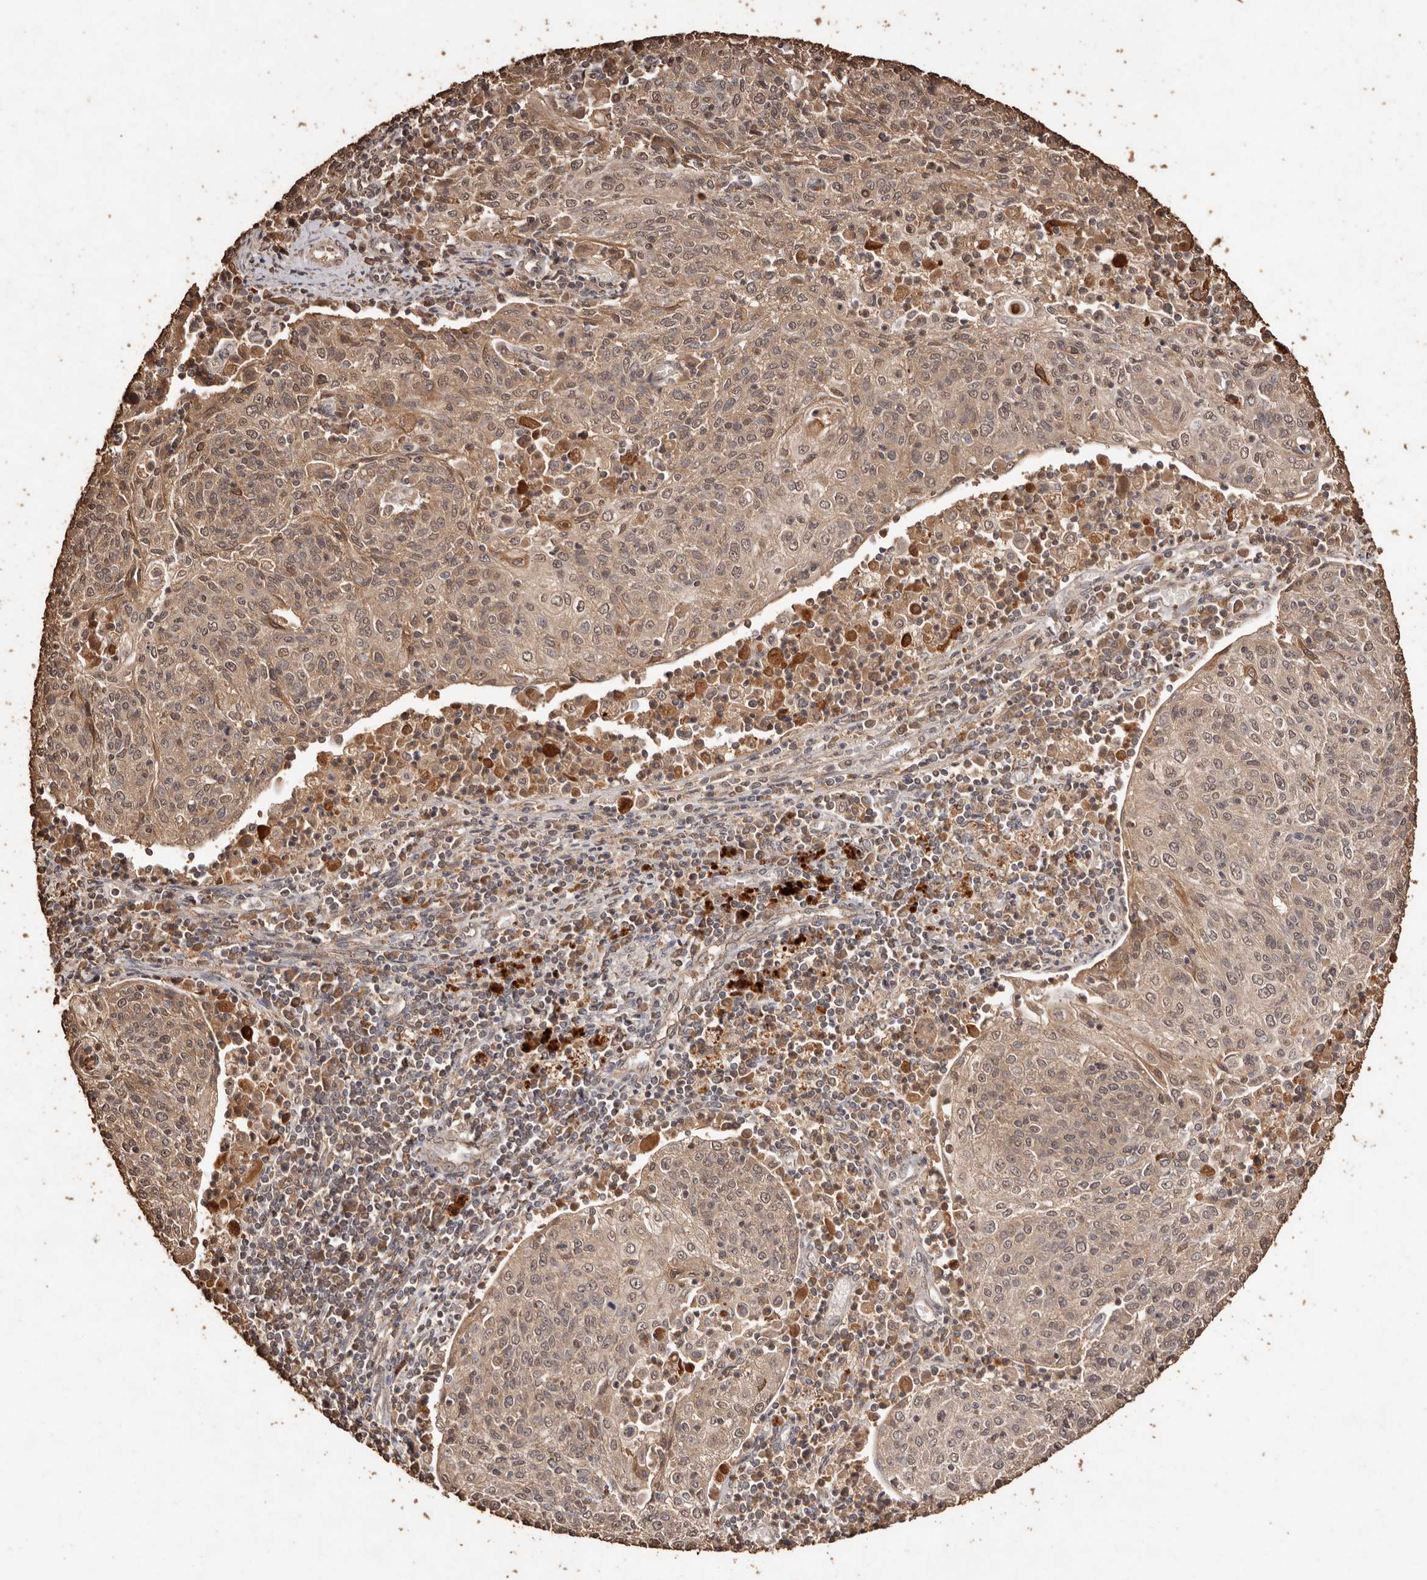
{"staining": {"intensity": "weak", "quantity": ">75%", "location": "cytoplasmic/membranous"}, "tissue": "cervical cancer", "cell_type": "Tumor cells", "image_type": "cancer", "snomed": [{"axis": "morphology", "description": "Squamous cell carcinoma, NOS"}, {"axis": "topography", "description": "Cervix"}], "caption": "Brown immunohistochemical staining in cervical squamous cell carcinoma demonstrates weak cytoplasmic/membranous positivity in approximately >75% of tumor cells. (Brightfield microscopy of DAB IHC at high magnification).", "gene": "PKDCC", "patient": {"sex": "female", "age": 48}}